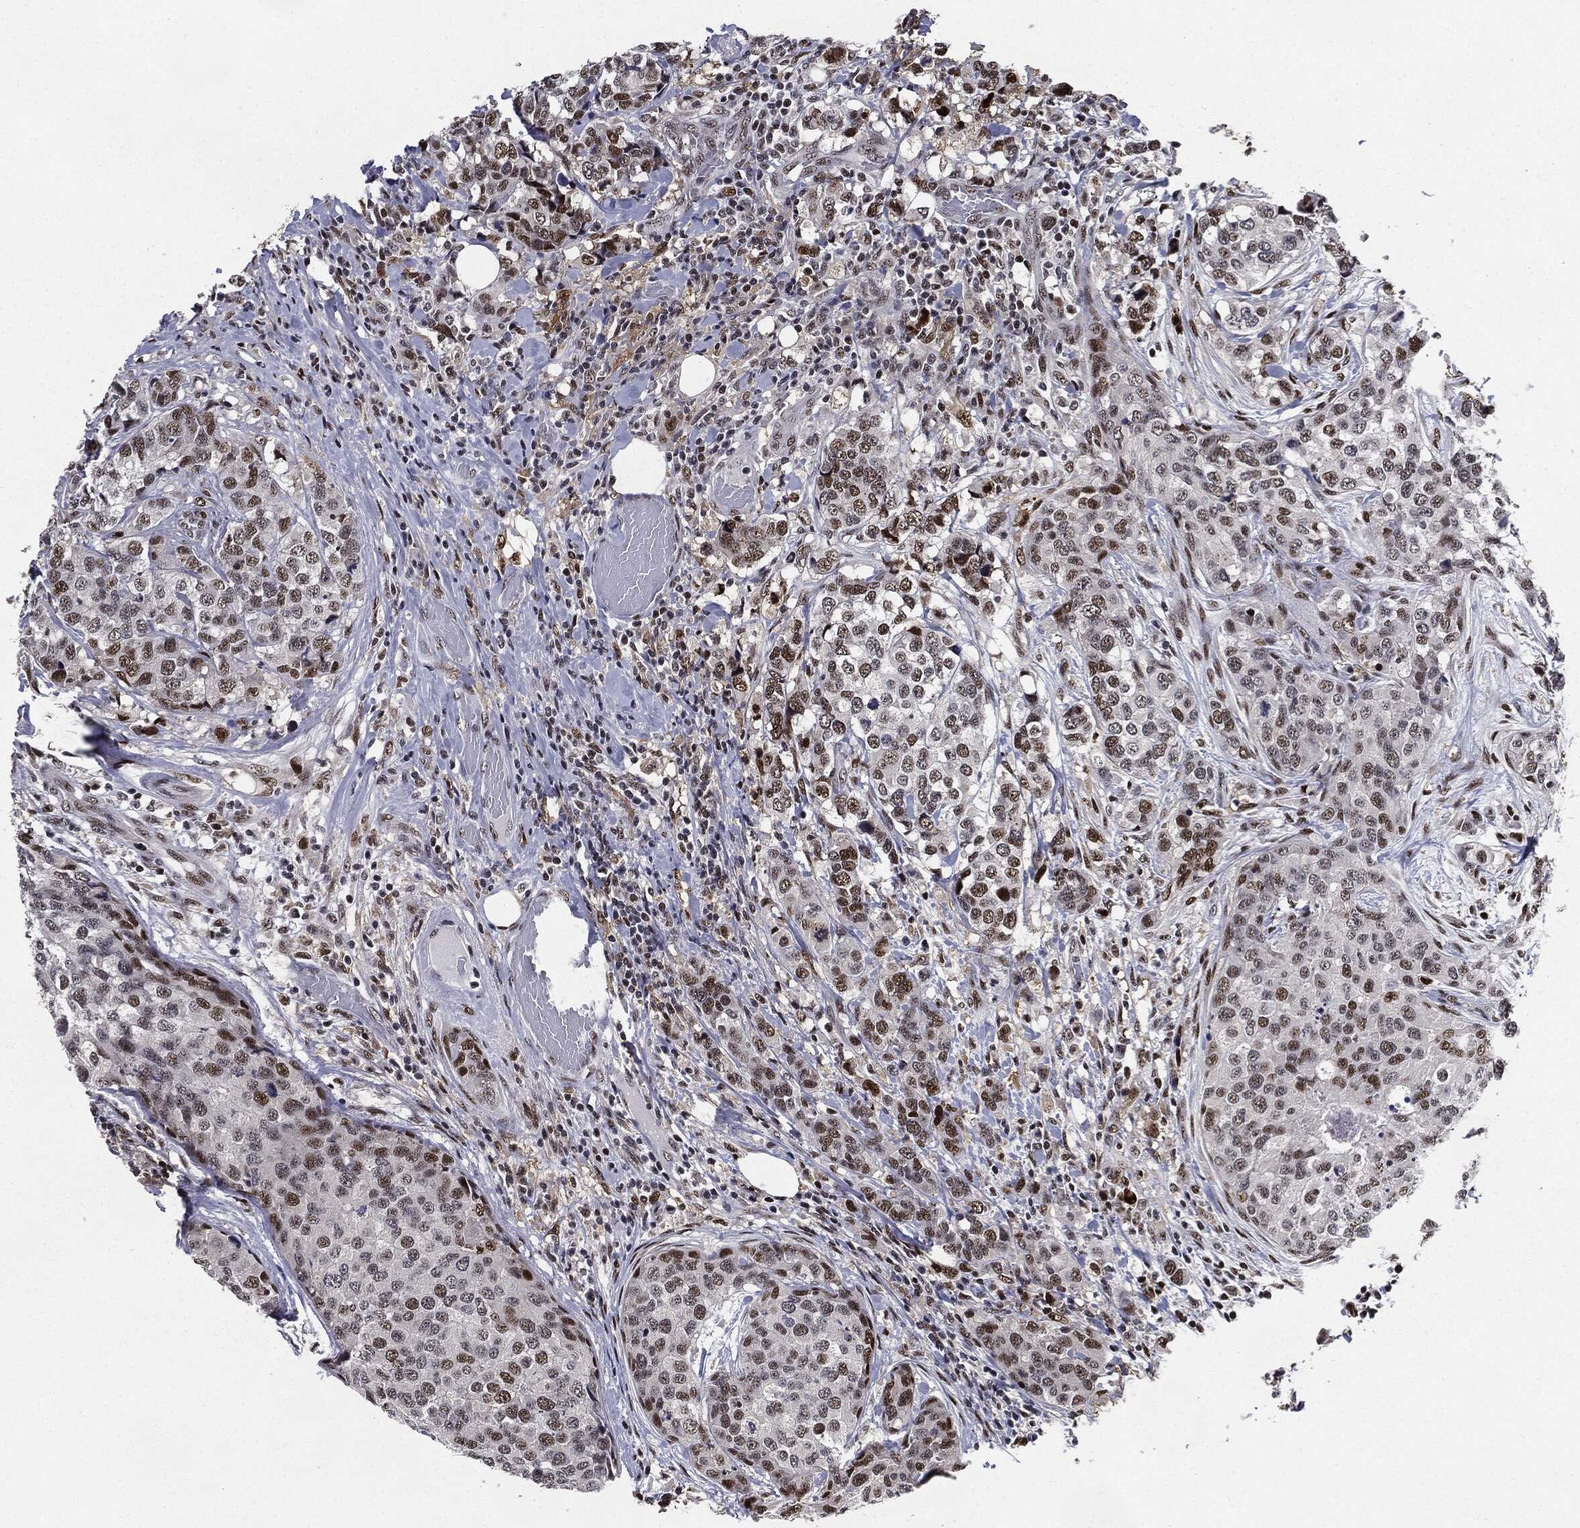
{"staining": {"intensity": "strong", "quantity": "25%-75%", "location": "nuclear"}, "tissue": "breast cancer", "cell_type": "Tumor cells", "image_type": "cancer", "snomed": [{"axis": "morphology", "description": "Lobular carcinoma"}, {"axis": "topography", "description": "Breast"}], "caption": "Human breast cancer stained with a protein marker displays strong staining in tumor cells.", "gene": "JUN", "patient": {"sex": "female", "age": 59}}